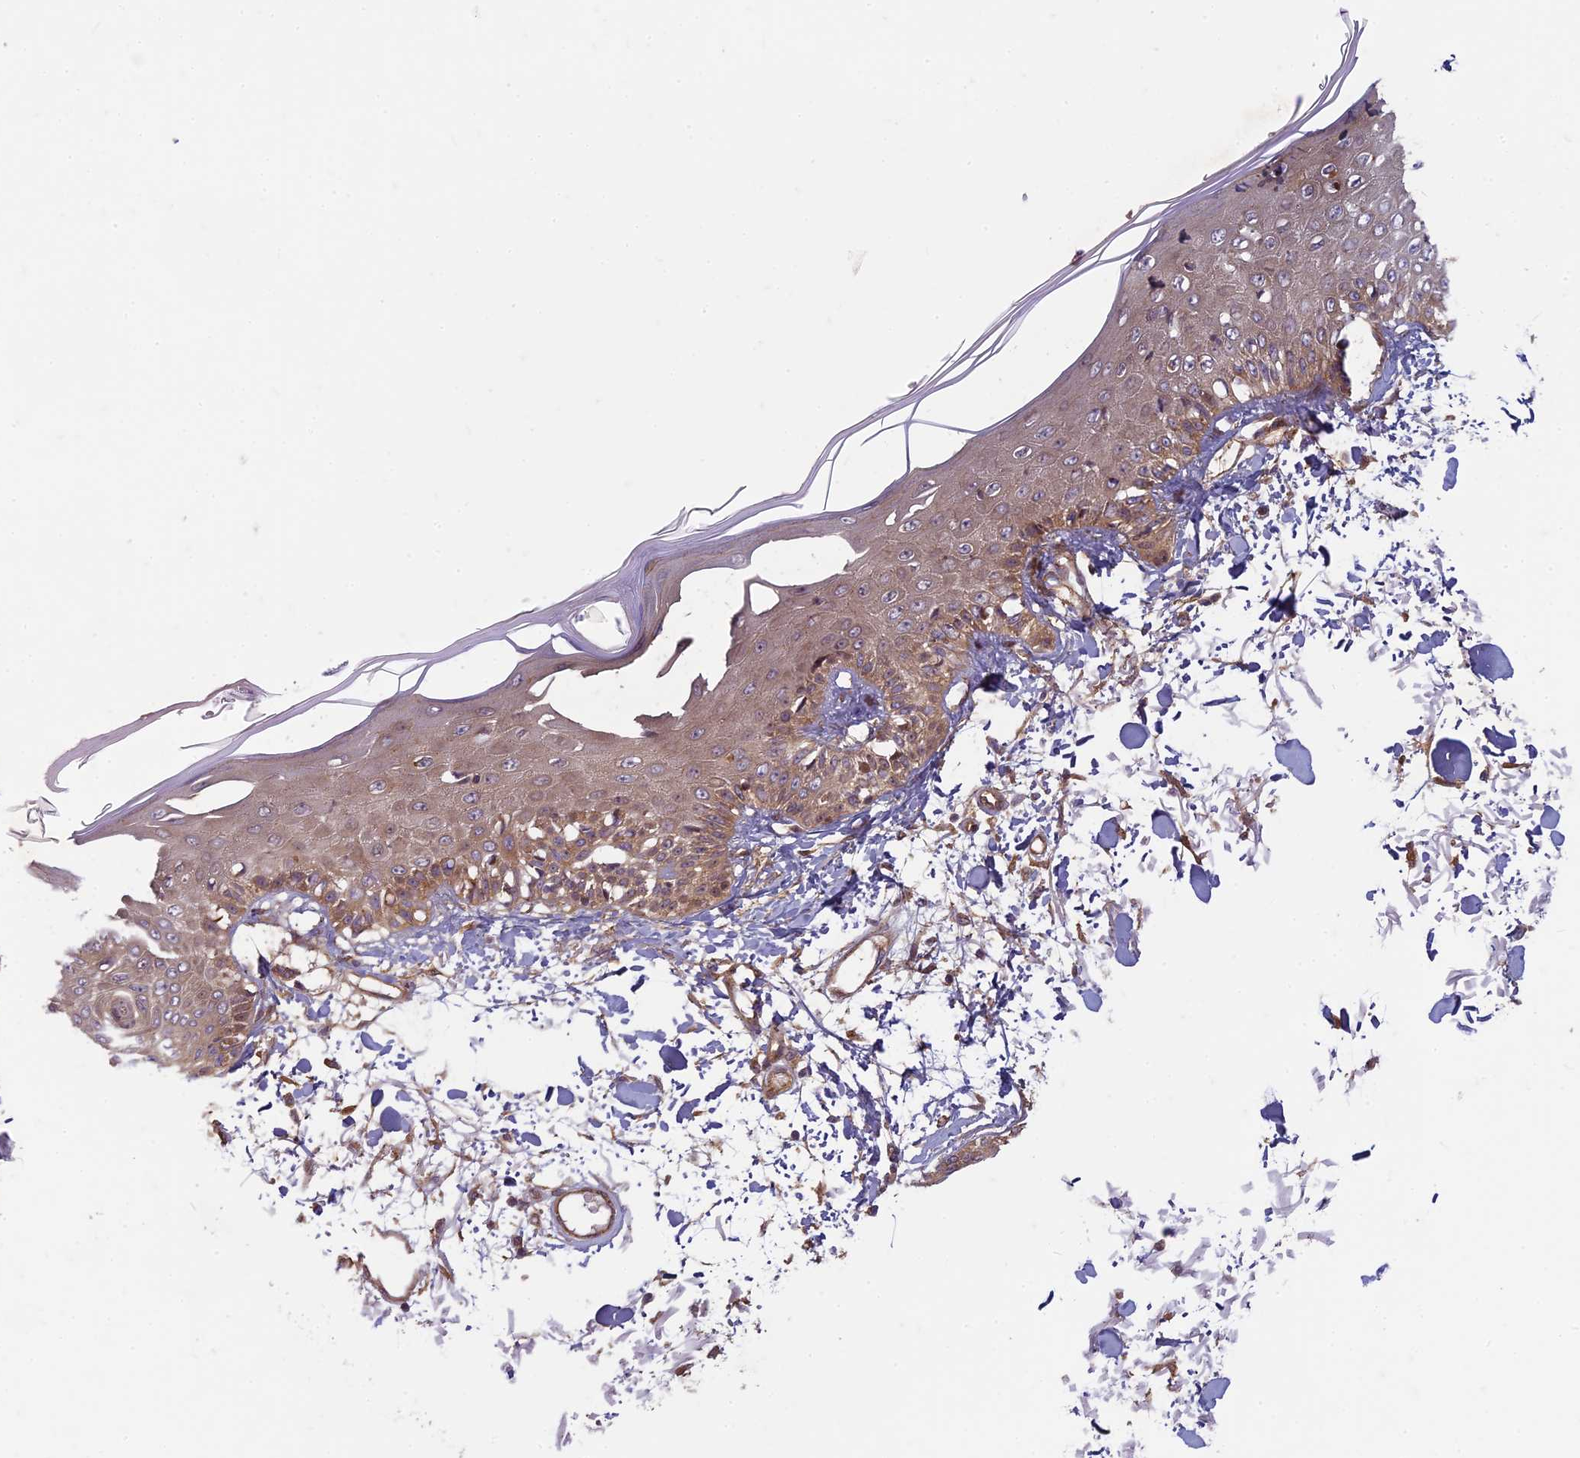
{"staining": {"intensity": "weak", "quantity": ">75%", "location": "cytoplasmic/membranous"}, "tissue": "skin", "cell_type": "Fibroblasts", "image_type": "normal", "snomed": [{"axis": "morphology", "description": "Normal tissue, NOS"}, {"axis": "morphology", "description": "Squamous cell carcinoma, NOS"}, {"axis": "topography", "description": "Skin"}, {"axis": "topography", "description": "Peripheral nerve tissue"}], "caption": "The micrograph reveals a brown stain indicating the presence of a protein in the cytoplasmic/membranous of fibroblasts in skin. The staining was performed using DAB to visualize the protein expression in brown, while the nuclei were stained in blue with hematoxylin (Magnification: 20x).", "gene": "TCF25", "patient": {"sex": "male", "age": 83}}